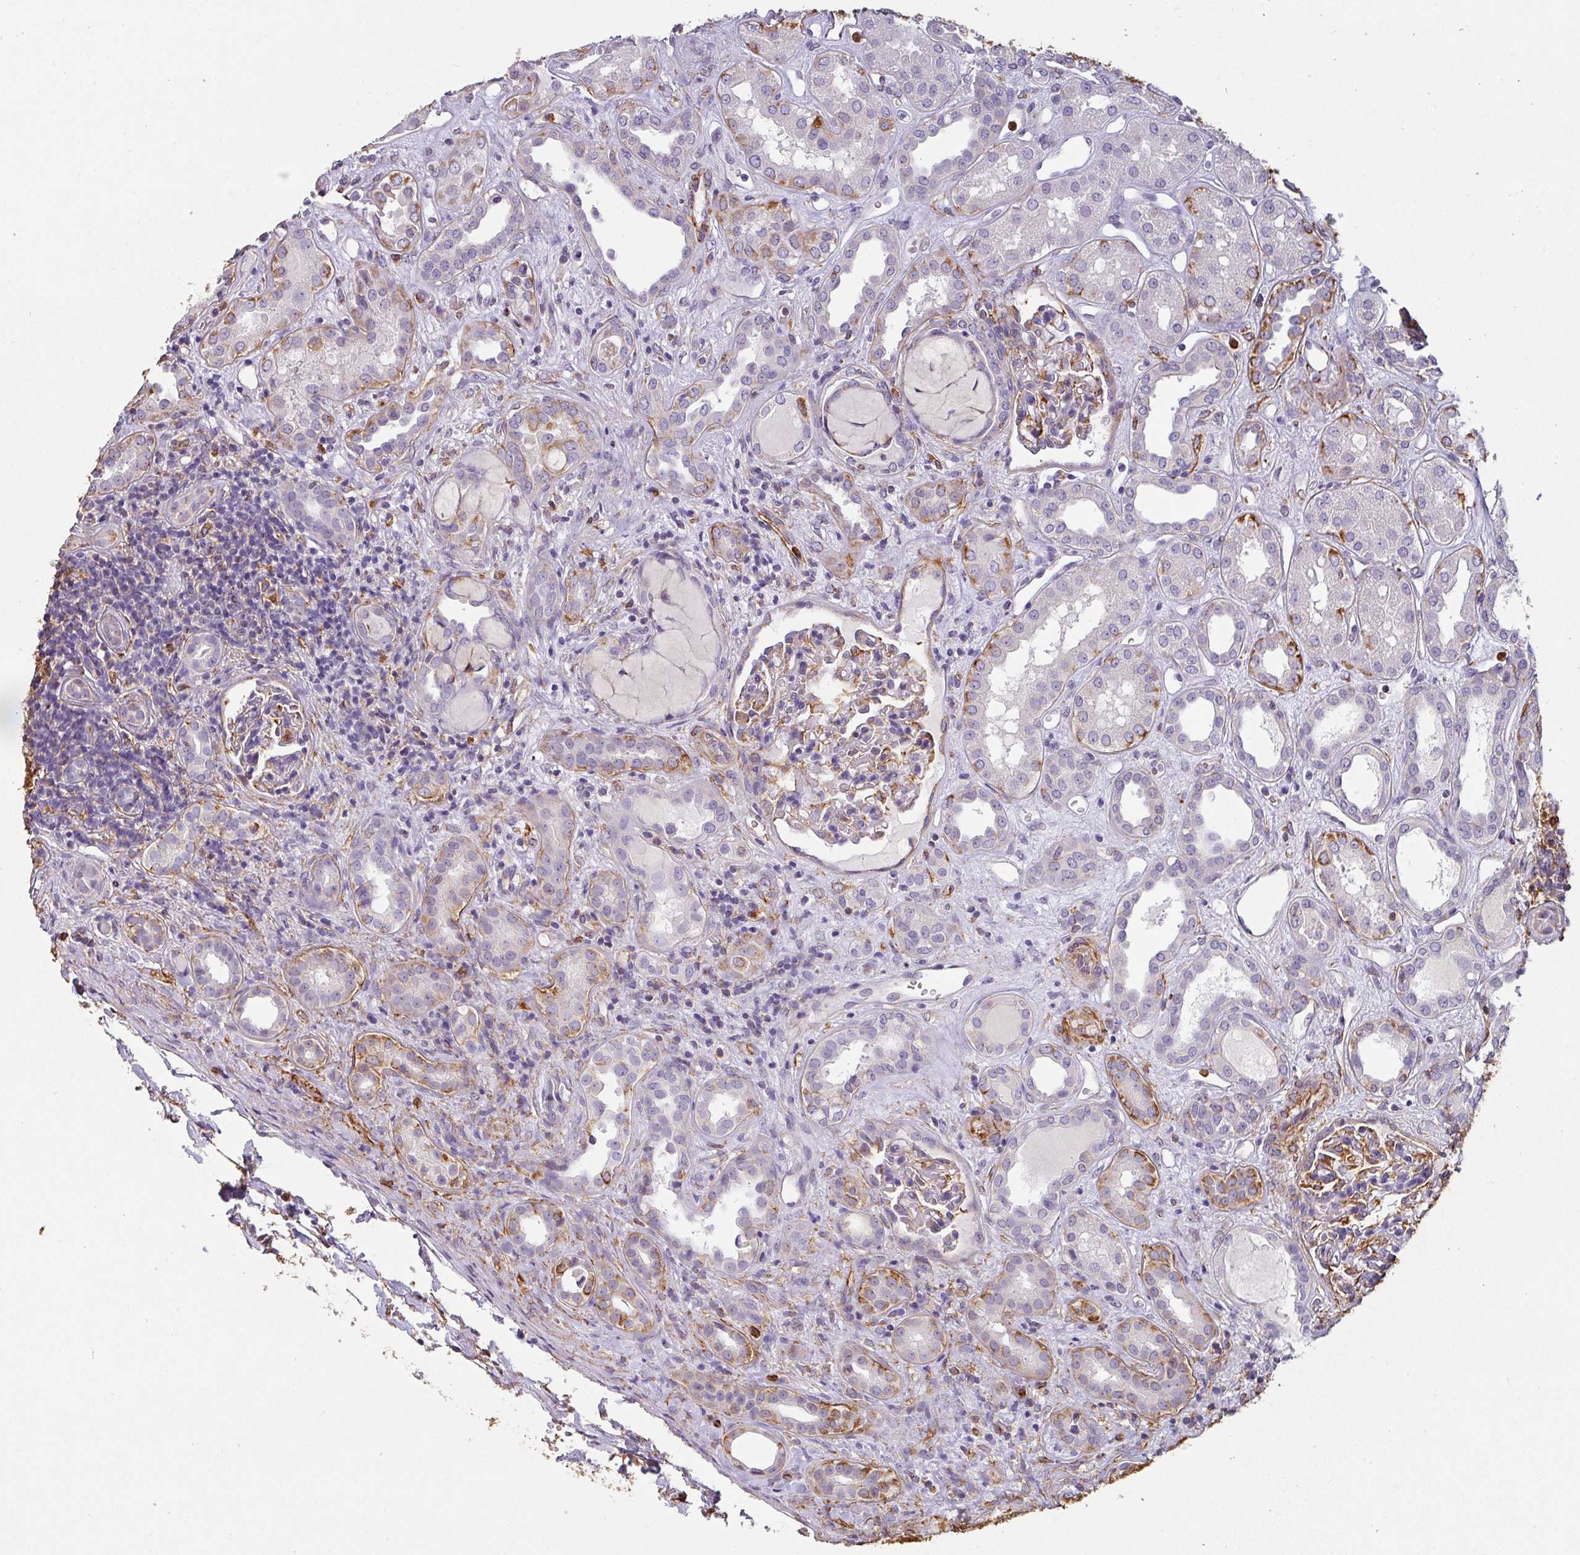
{"staining": {"intensity": "weak", "quantity": "<25%", "location": "cytoplasmic/membranous"}, "tissue": "kidney", "cell_type": "Cells in glomeruli", "image_type": "normal", "snomed": [{"axis": "morphology", "description": "Normal tissue, NOS"}, {"axis": "topography", "description": "Kidney"}], "caption": "This is a image of immunohistochemistry staining of normal kidney, which shows no staining in cells in glomeruli.", "gene": "ZNF280C", "patient": {"sex": "male", "age": 59}}